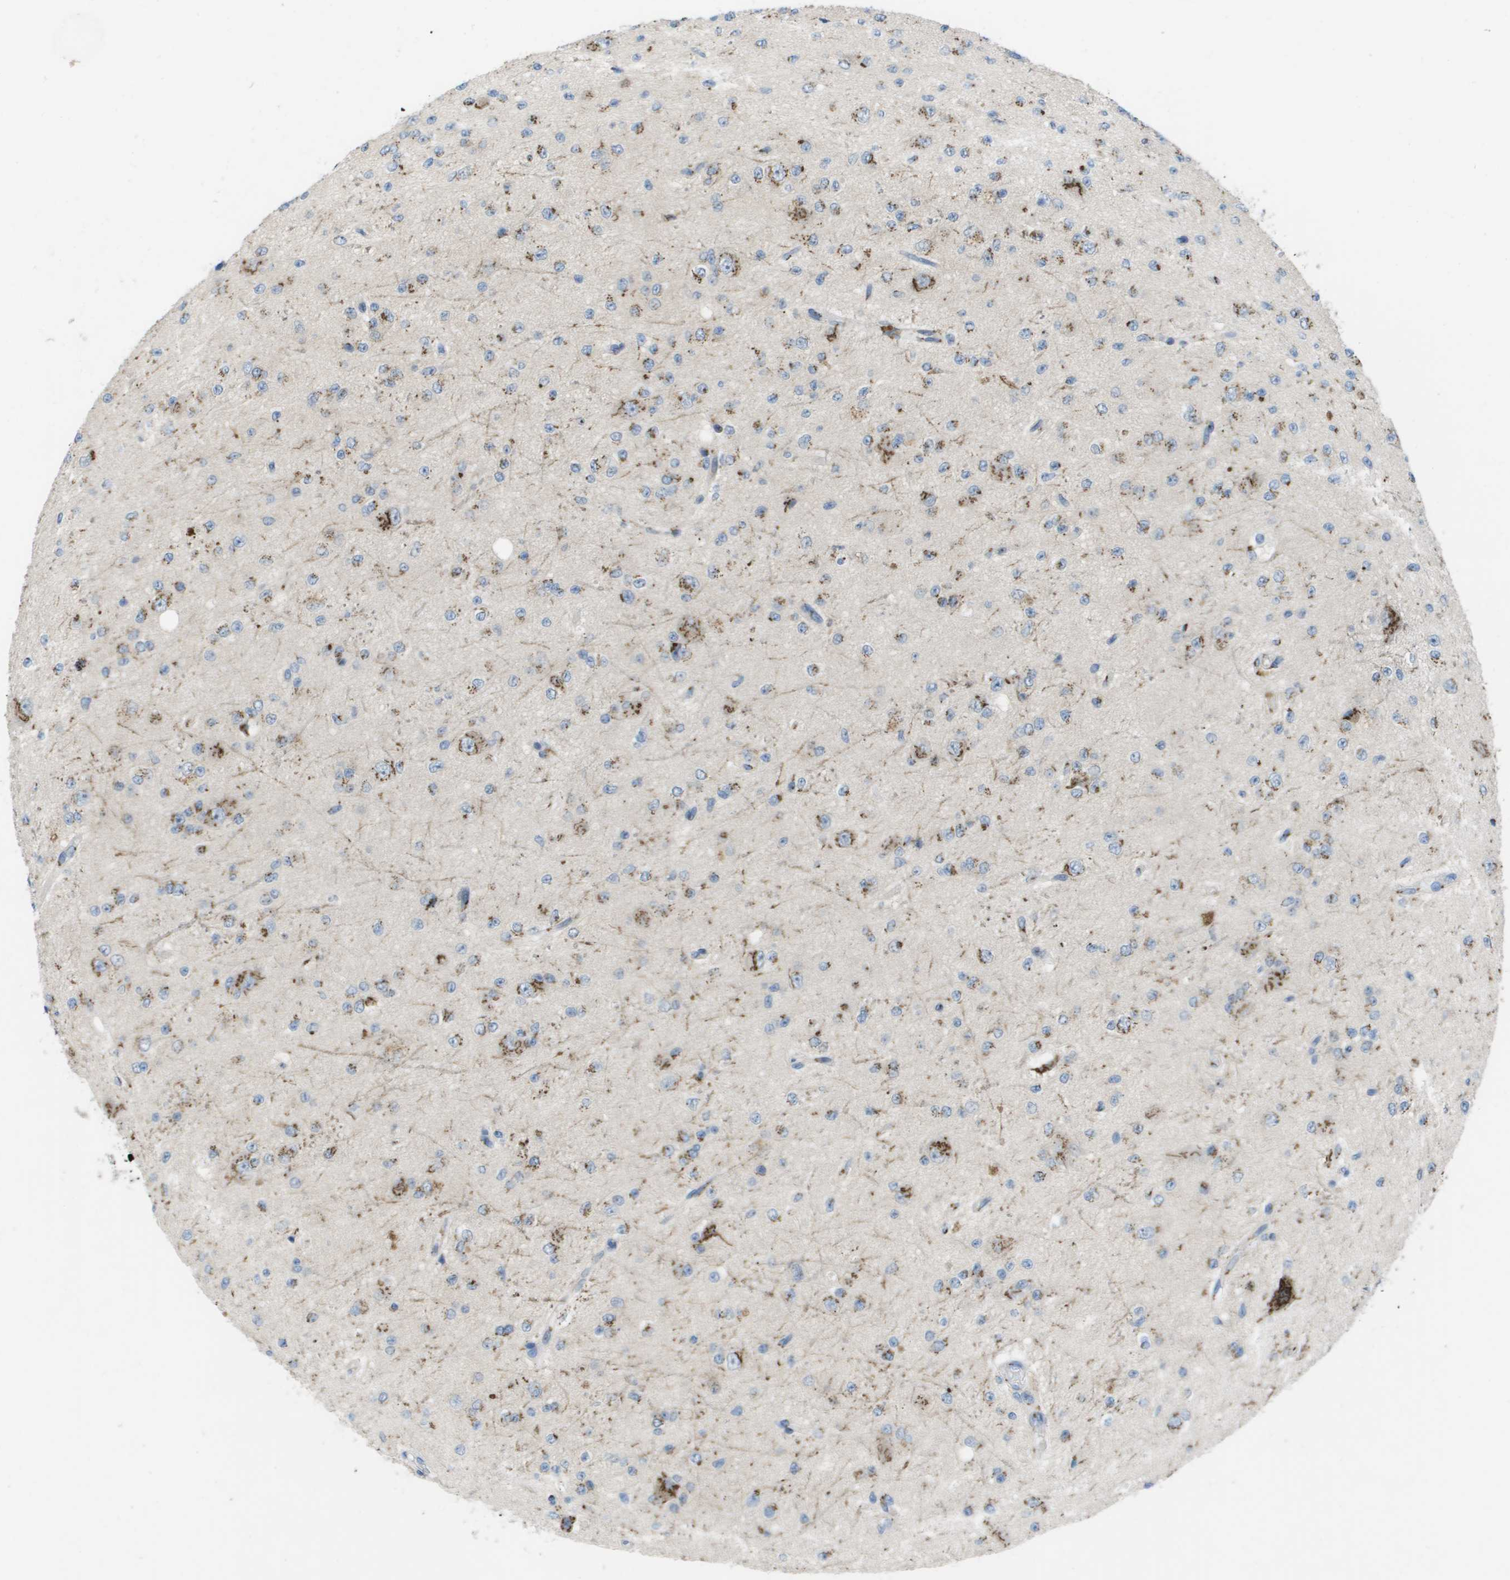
{"staining": {"intensity": "moderate", "quantity": "25%-75%", "location": "cytoplasmic/membranous"}, "tissue": "glioma", "cell_type": "Tumor cells", "image_type": "cancer", "snomed": [{"axis": "morphology", "description": "Glioma, malignant, High grade"}, {"axis": "topography", "description": "pancreas cauda"}], "caption": "Immunohistochemical staining of glioma exhibits medium levels of moderate cytoplasmic/membranous protein positivity in approximately 25%-75% of tumor cells.", "gene": "QSOX2", "patient": {"sex": "male", "age": 60}}